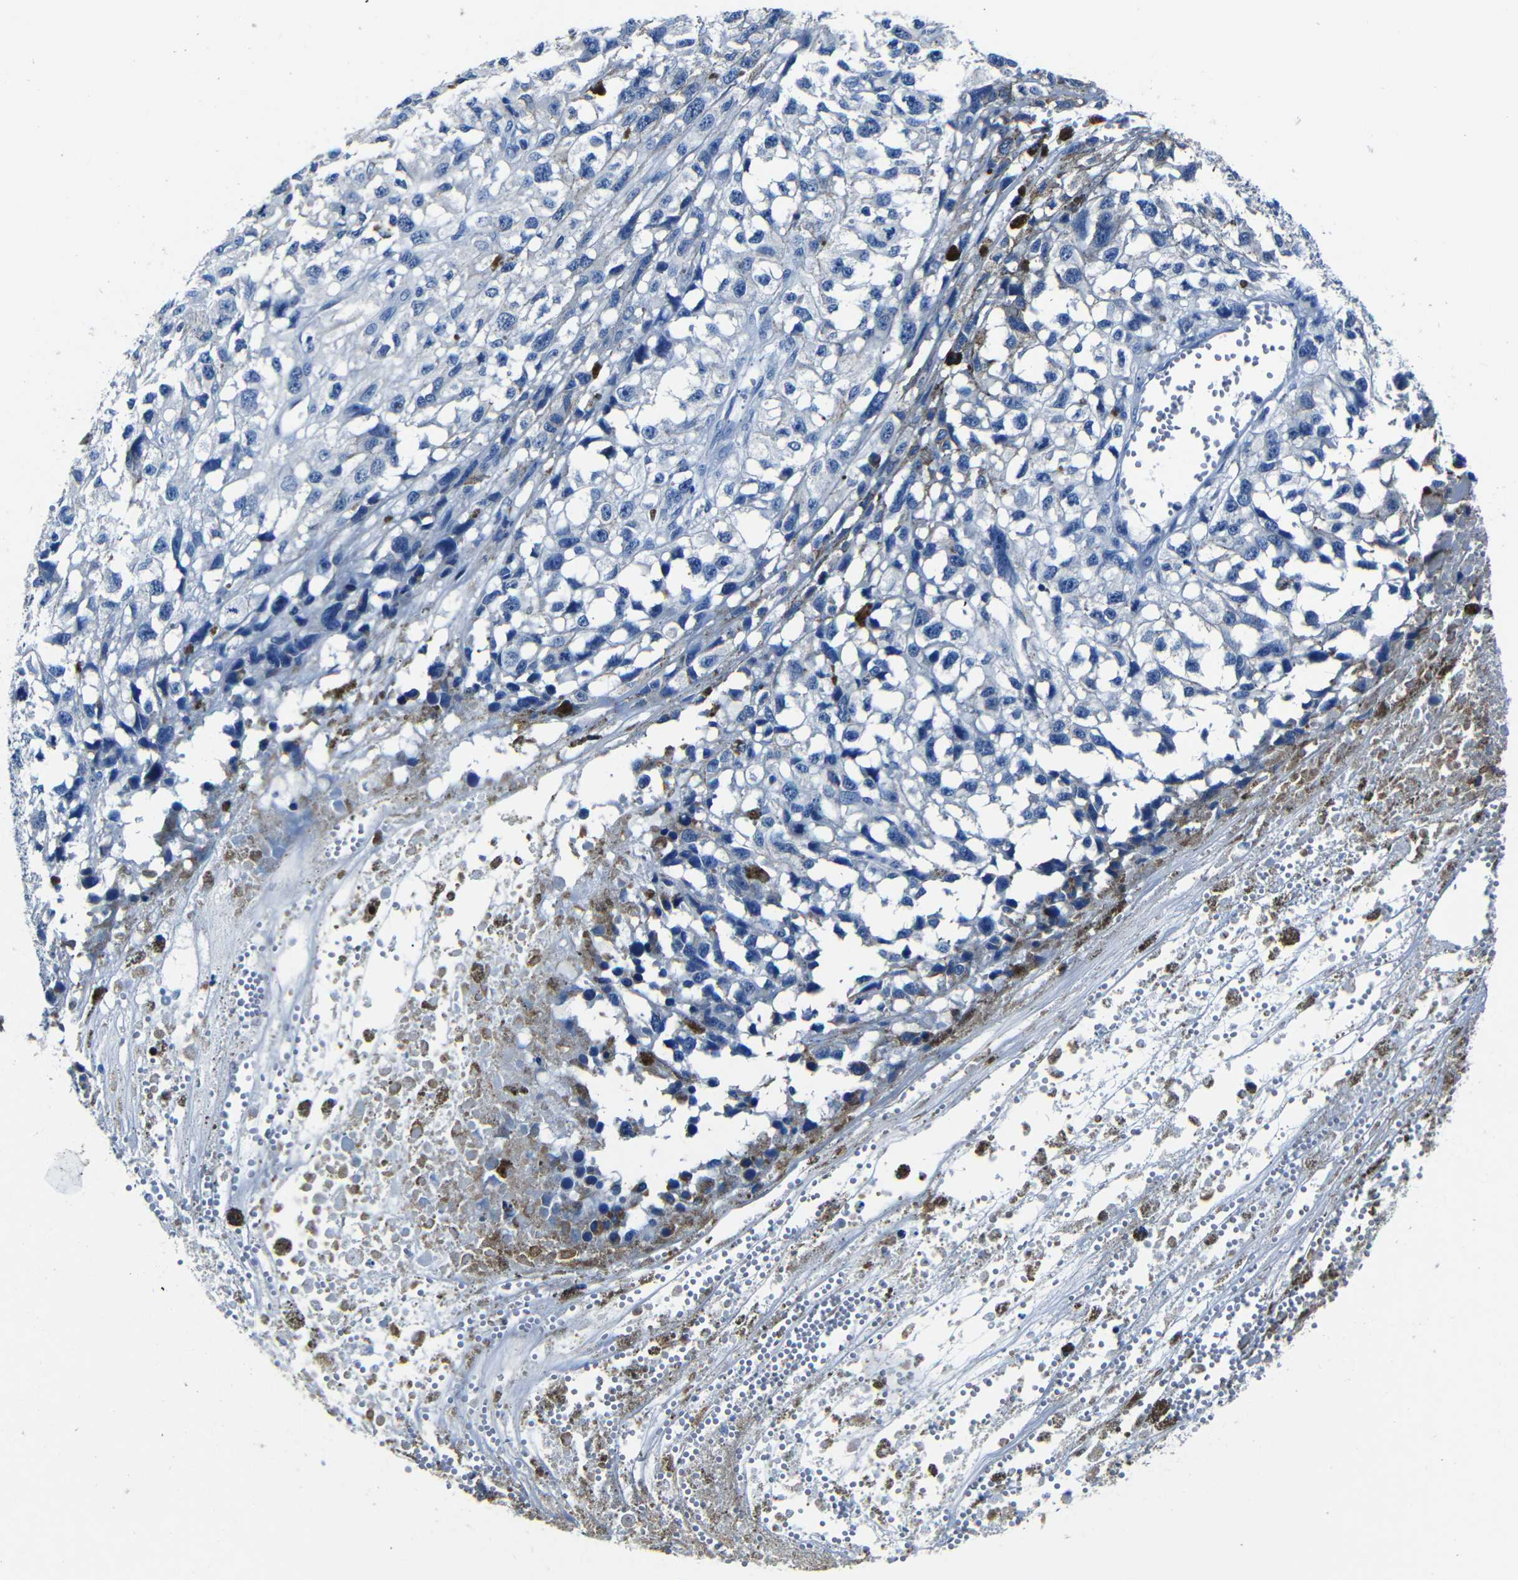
{"staining": {"intensity": "negative", "quantity": "none", "location": "none"}, "tissue": "melanoma", "cell_type": "Tumor cells", "image_type": "cancer", "snomed": [{"axis": "morphology", "description": "Malignant melanoma, Metastatic site"}, {"axis": "topography", "description": "Lymph node"}], "caption": "This is a histopathology image of immunohistochemistry staining of malignant melanoma (metastatic site), which shows no staining in tumor cells.", "gene": "NCMAP", "patient": {"sex": "male", "age": 59}}